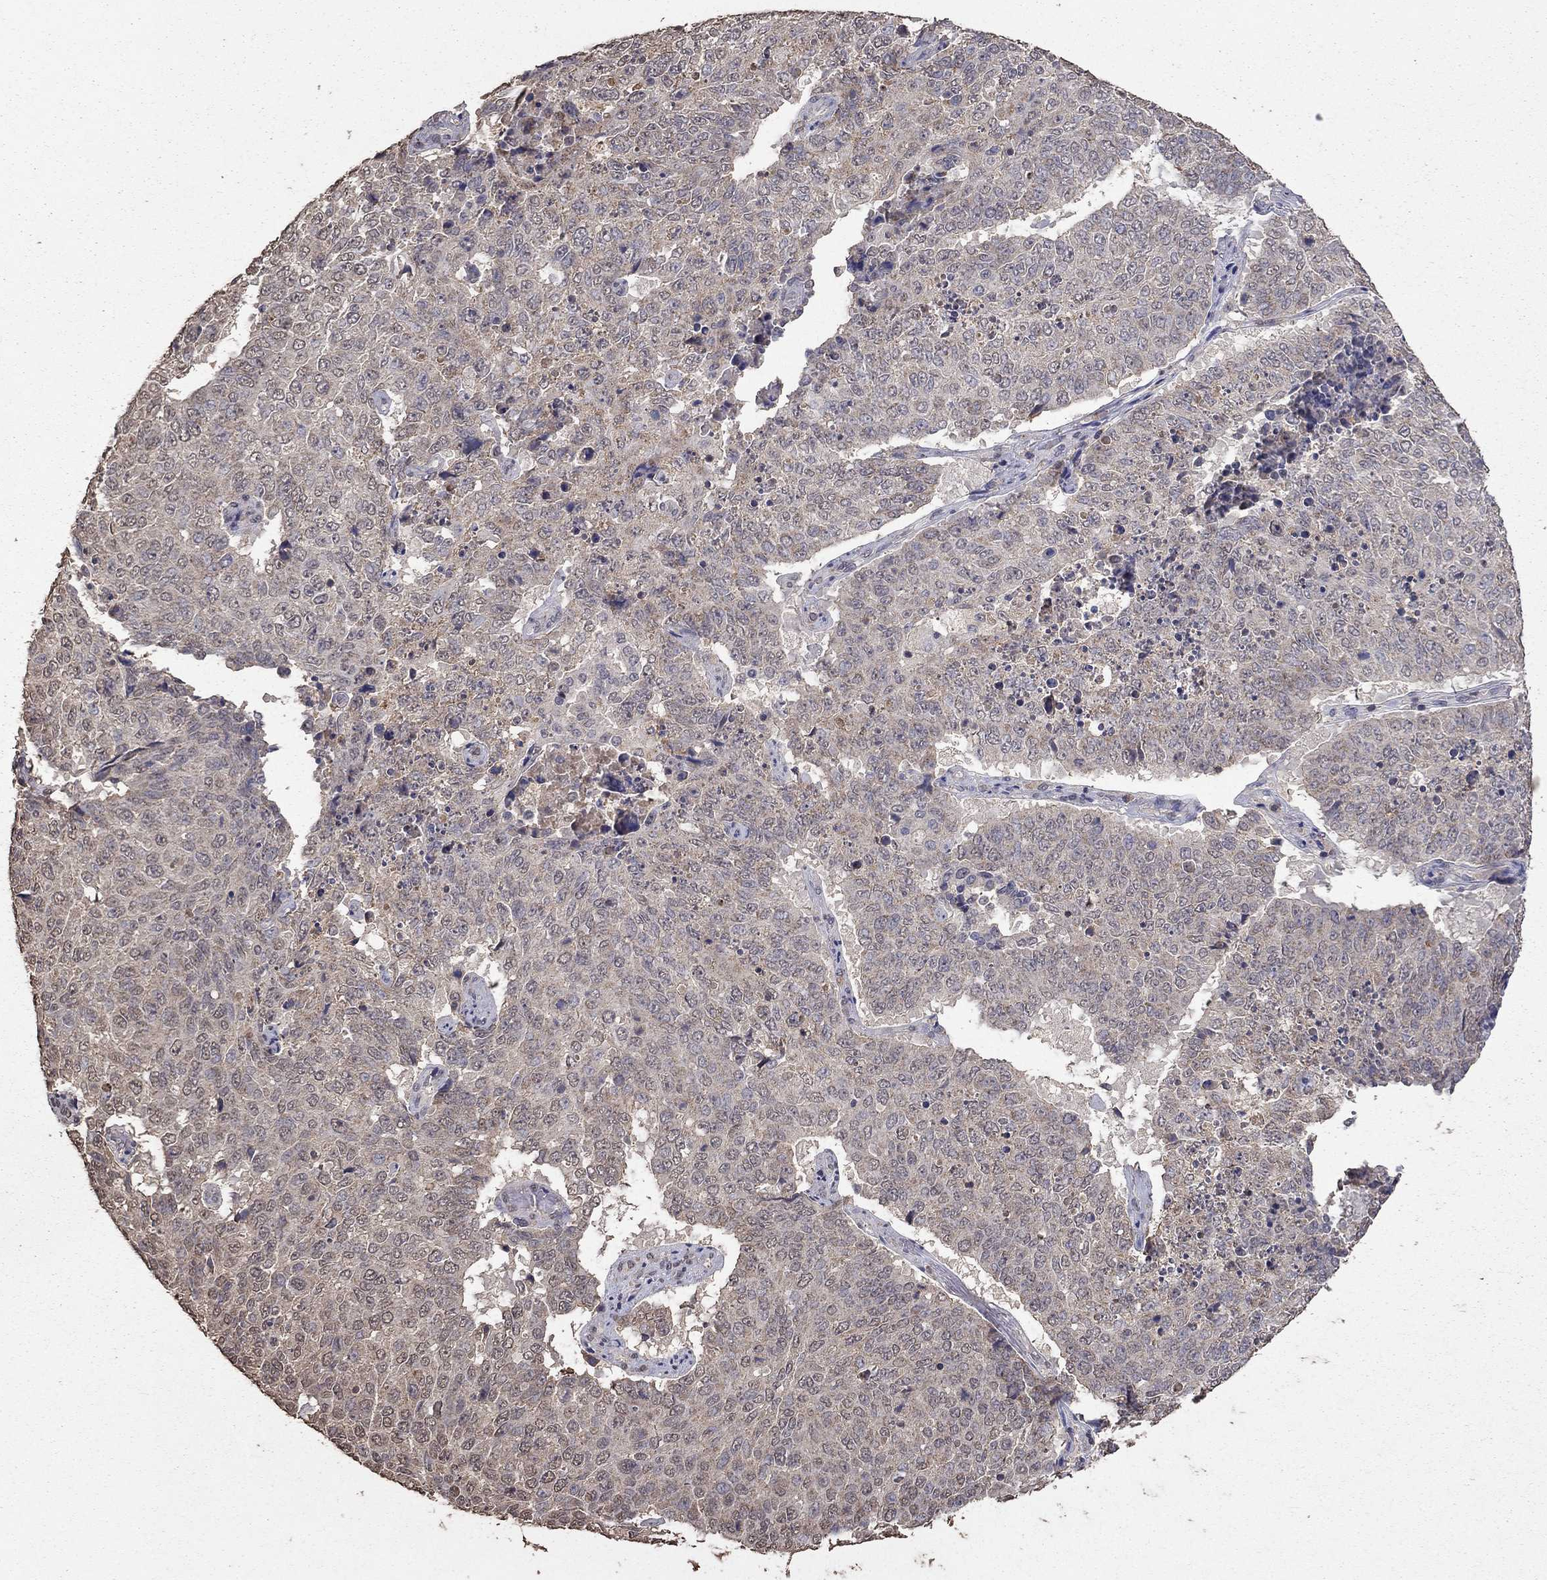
{"staining": {"intensity": "negative", "quantity": "none", "location": "none"}, "tissue": "lung cancer", "cell_type": "Tumor cells", "image_type": "cancer", "snomed": [{"axis": "morphology", "description": "Normal tissue, NOS"}, {"axis": "morphology", "description": "Squamous cell carcinoma, NOS"}, {"axis": "topography", "description": "Bronchus"}, {"axis": "topography", "description": "Lung"}], "caption": "Human lung cancer (squamous cell carcinoma) stained for a protein using immunohistochemistry demonstrates no expression in tumor cells.", "gene": "SERPINA5", "patient": {"sex": "male", "age": 64}}